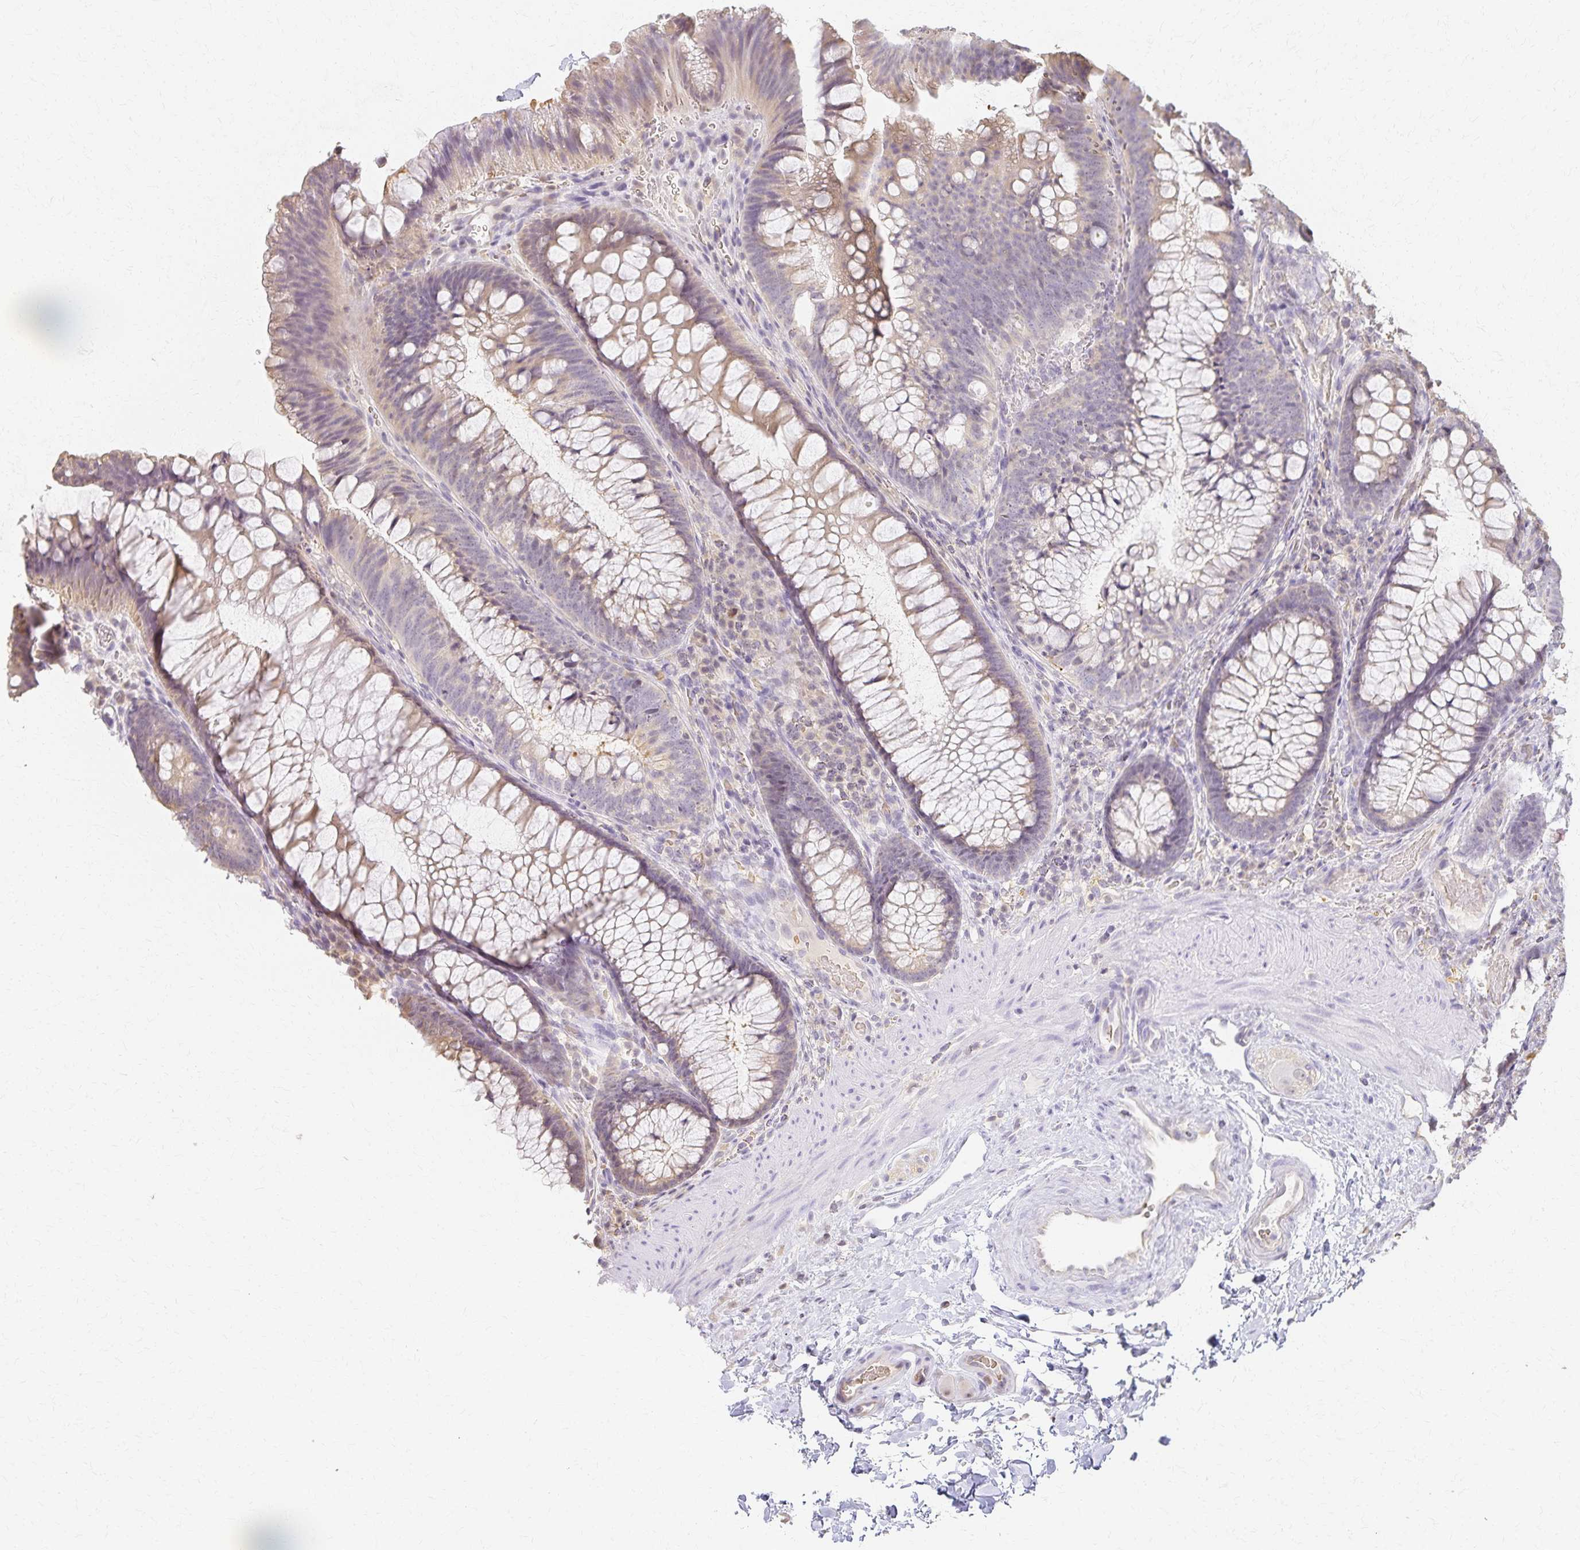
{"staining": {"intensity": "weak", "quantity": "25%-75%", "location": "cytoplasmic/membranous"}, "tissue": "colon", "cell_type": "Endothelial cells", "image_type": "normal", "snomed": [{"axis": "morphology", "description": "Normal tissue, NOS"}, {"axis": "morphology", "description": "Adenoma, NOS"}, {"axis": "topography", "description": "Soft tissue"}, {"axis": "topography", "description": "Colon"}], "caption": "The histopathology image exhibits a brown stain indicating the presence of a protein in the cytoplasmic/membranous of endothelial cells in colon.", "gene": "AZGP1", "patient": {"sex": "male", "age": 47}}